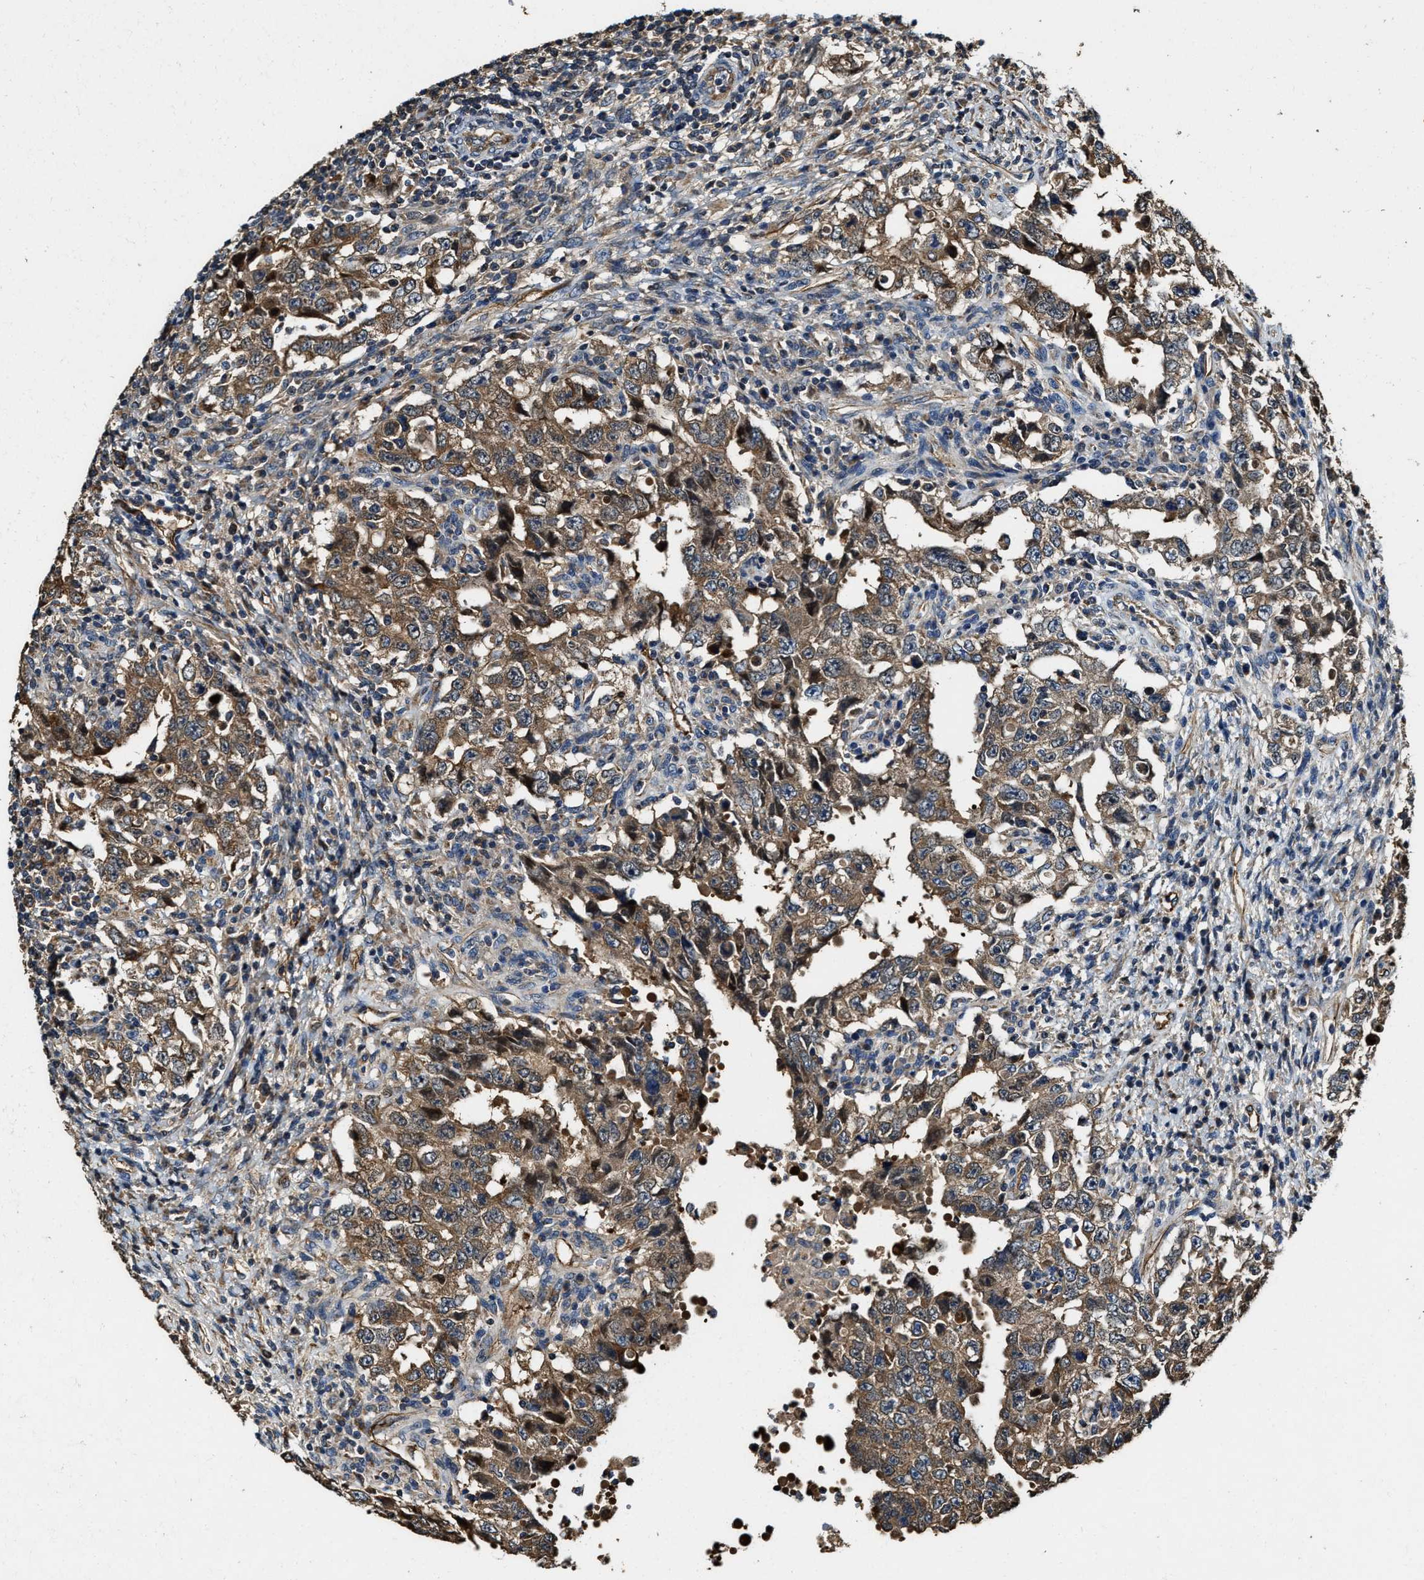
{"staining": {"intensity": "moderate", "quantity": ">75%", "location": "cytoplasmic/membranous"}, "tissue": "testis cancer", "cell_type": "Tumor cells", "image_type": "cancer", "snomed": [{"axis": "morphology", "description": "Carcinoma, Embryonal, NOS"}, {"axis": "topography", "description": "Testis"}], "caption": "Tumor cells exhibit medium levels of moderate cytoplasmic/membranous positivity in about >75% of cells in human testis cancer (embryonal carcinoma).", "gene": "GFRA3", "patient": {"sex": "male", "age": 26}}